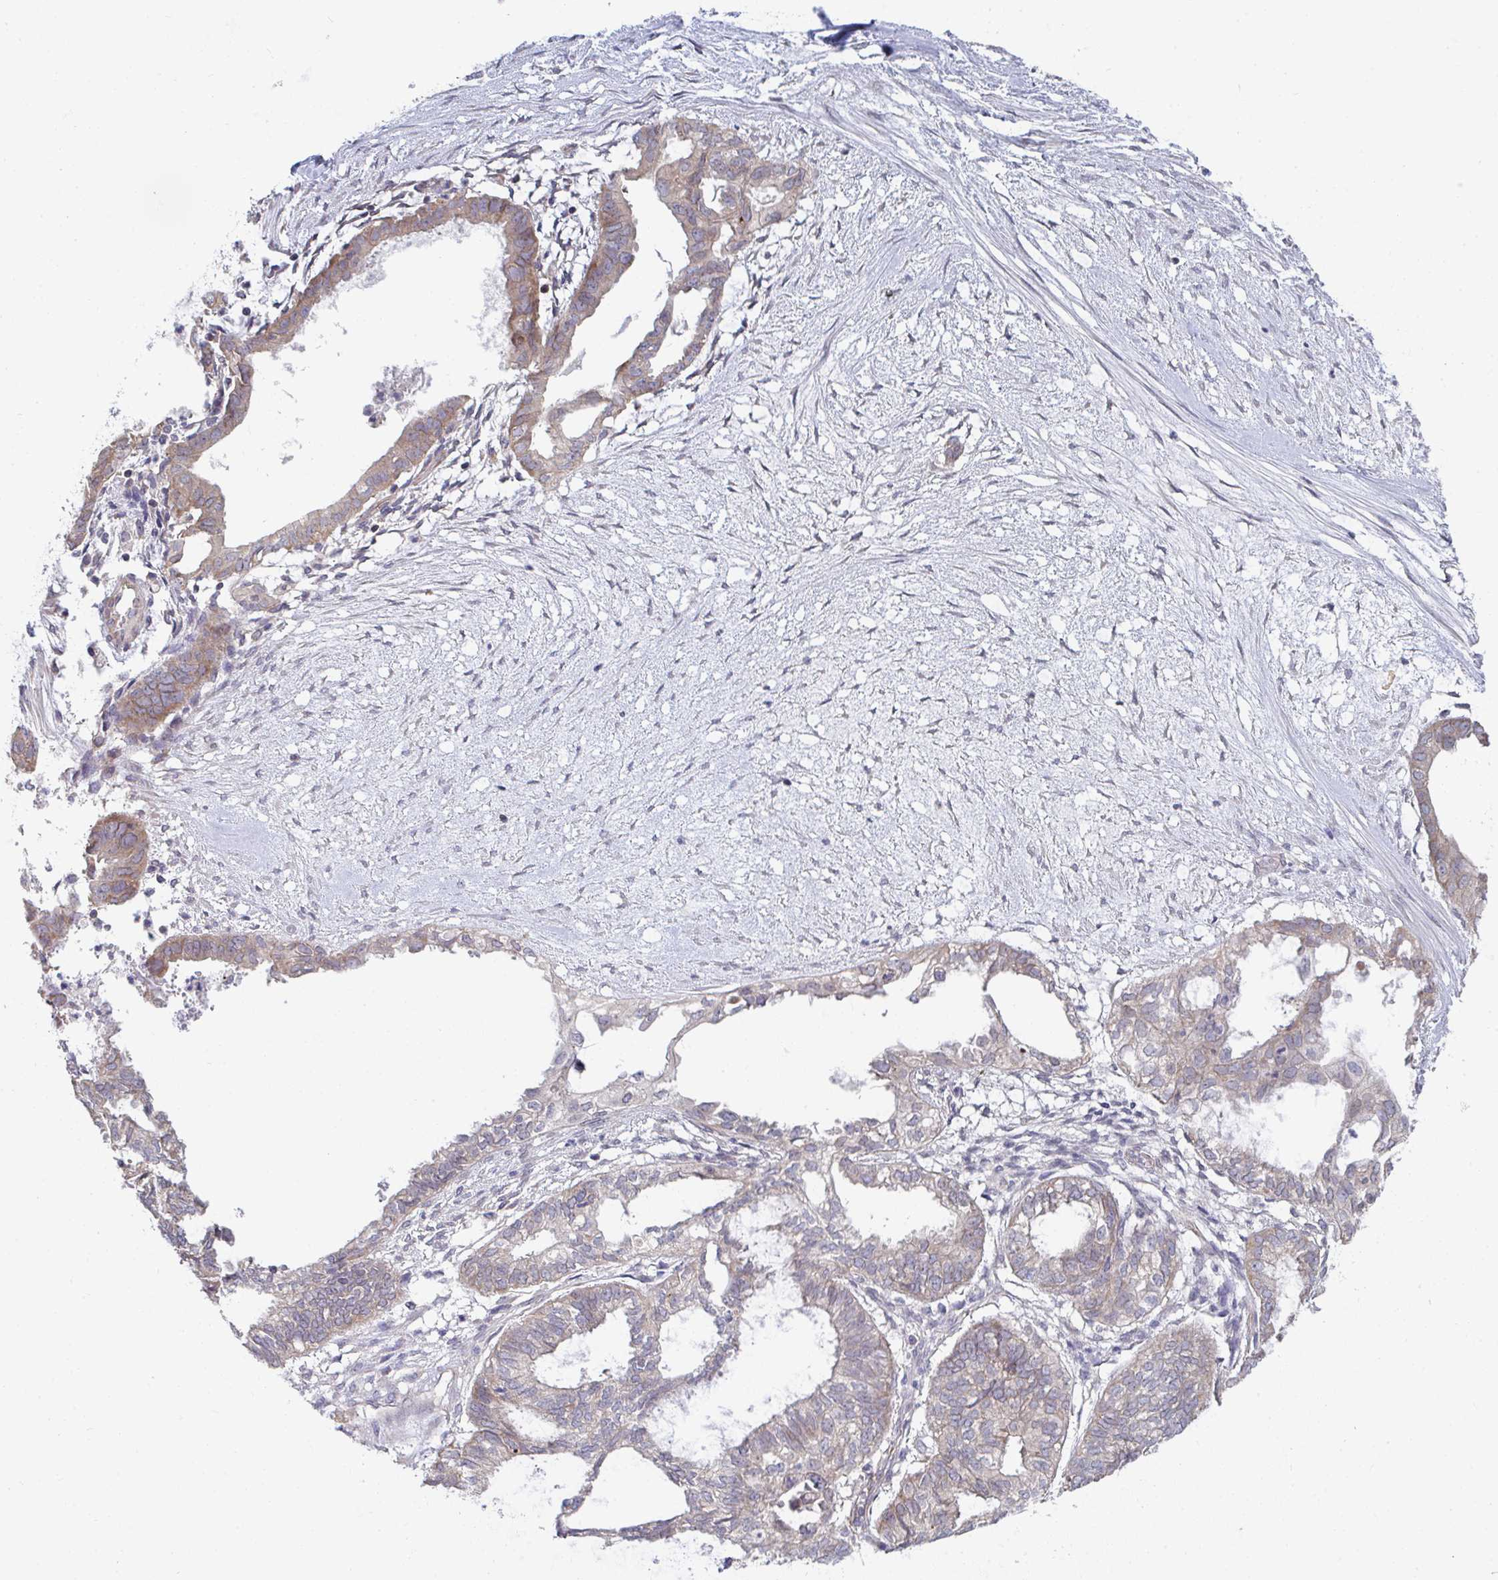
{"staining": {"intensity": "moderate", "quantity": "<25%", "location": "cytoplasmic/membranous"}, "tissue": "ovarian cancer", "cell_type": "Tumor cells", "image_type": "cancer", "snomed": [{"axis": "morphology", "description": "Carcinoma, endometroid"}, {"axis": "topography", "description": "Ovary"}], "caption": "Protein staining displays moderate cytoplasmic/membranous staining in approximately <25% of tumor cells in ovarian cancer (endometroid carcinoma).", "gene": "EIF1AD", "patient": {"sex": "female", "age": 64}}